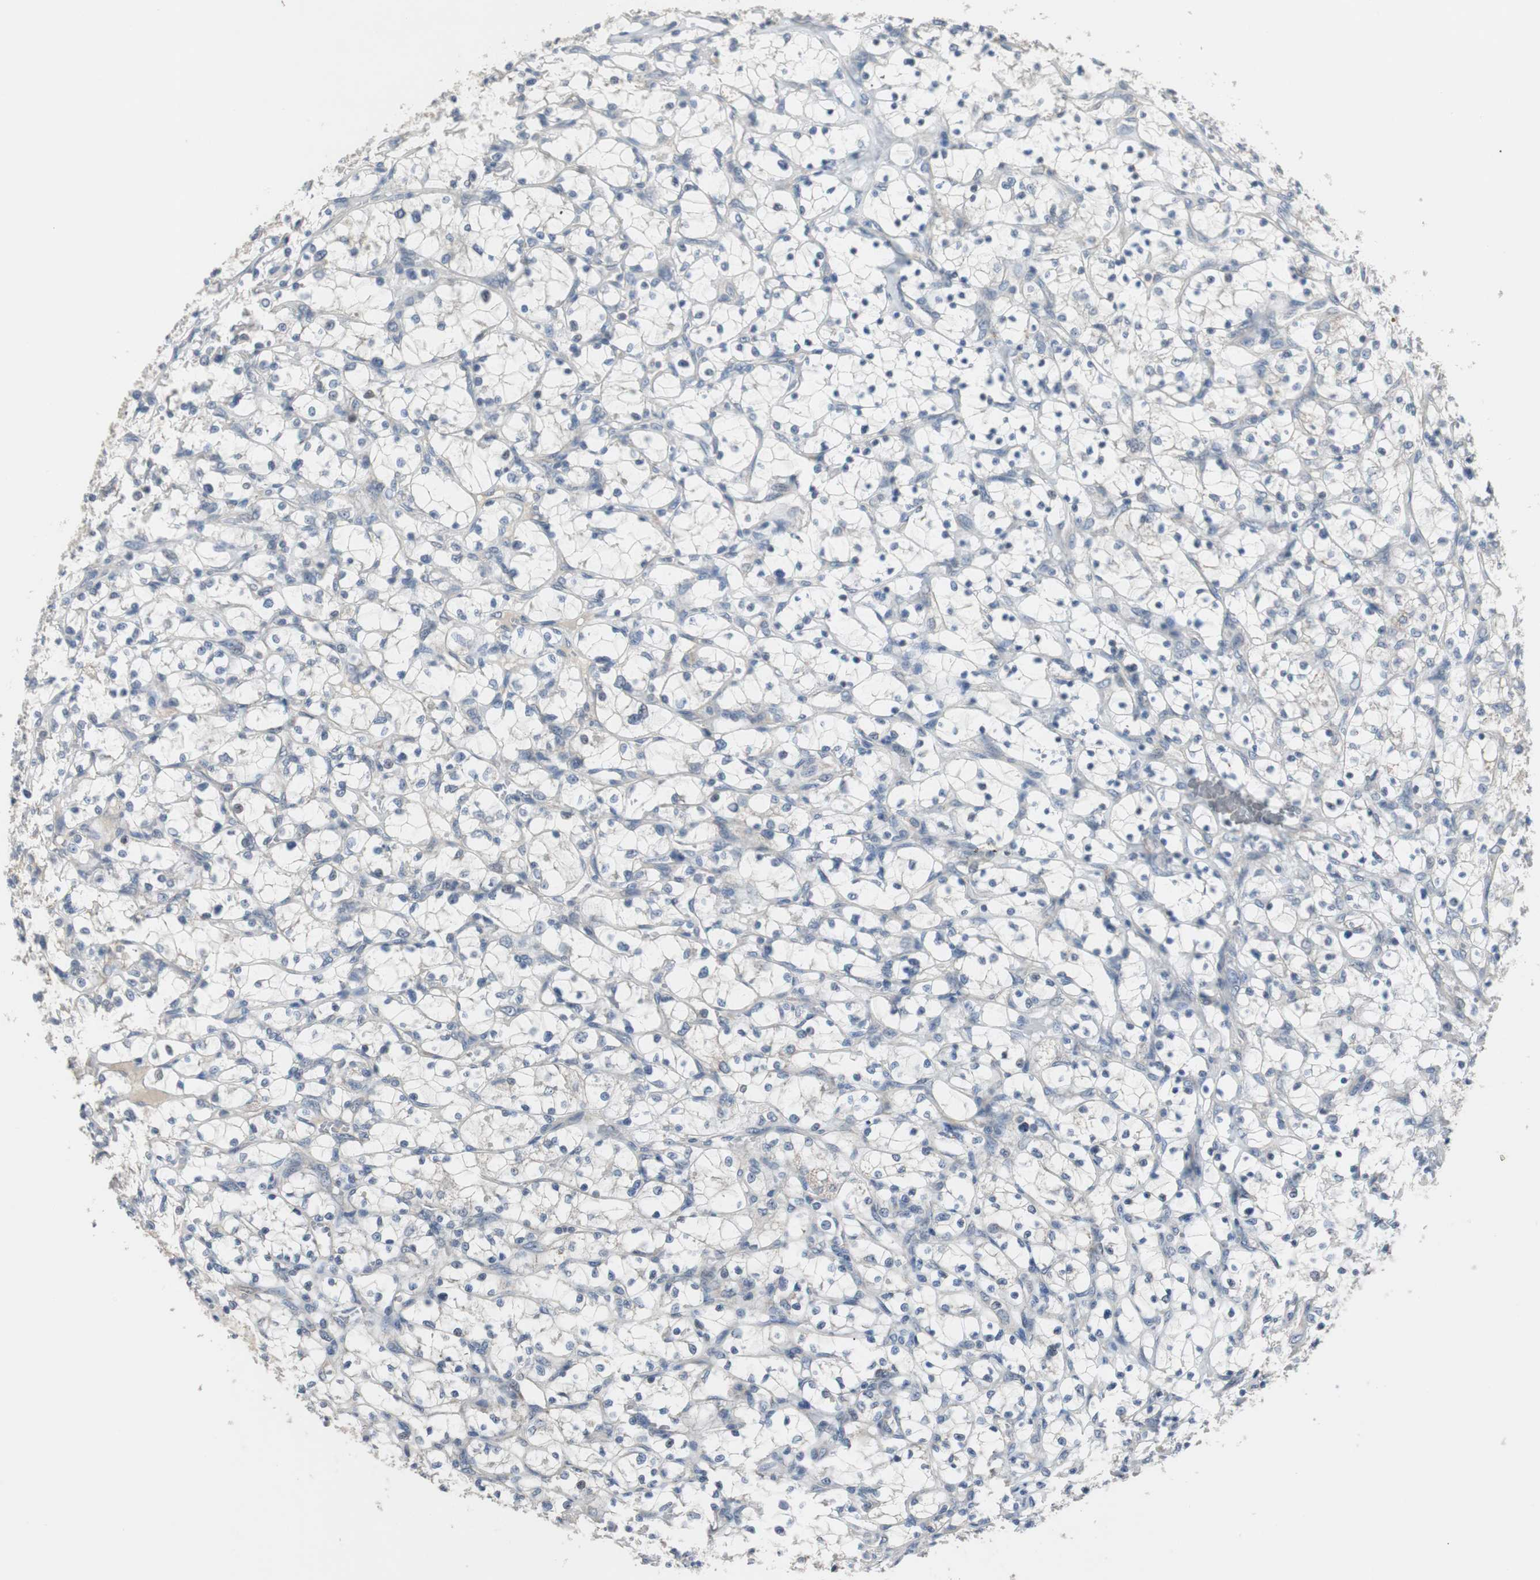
{"staining": {"intensity": "negative", "quantity": "none", "location": "none"}, "tissue": "renal cancer", "cell_type": "Tumor cells", "image_type": "cancer", "snomed": [{"axis": "morphology", "description": "Adenocarcinoma, NOS"}, {"axis": "topography", "description": "Kidney"}], "caption": "An image of human renal cancer (adenocarcinoma) is negative for staining in tumor cells. Brightfield microscopy of IHC stained with DAB (brown) and hematoxylin (blue), captured at high magnification.", "gene": "MYT1", "patient": {"sex": "female", "age": 69}}